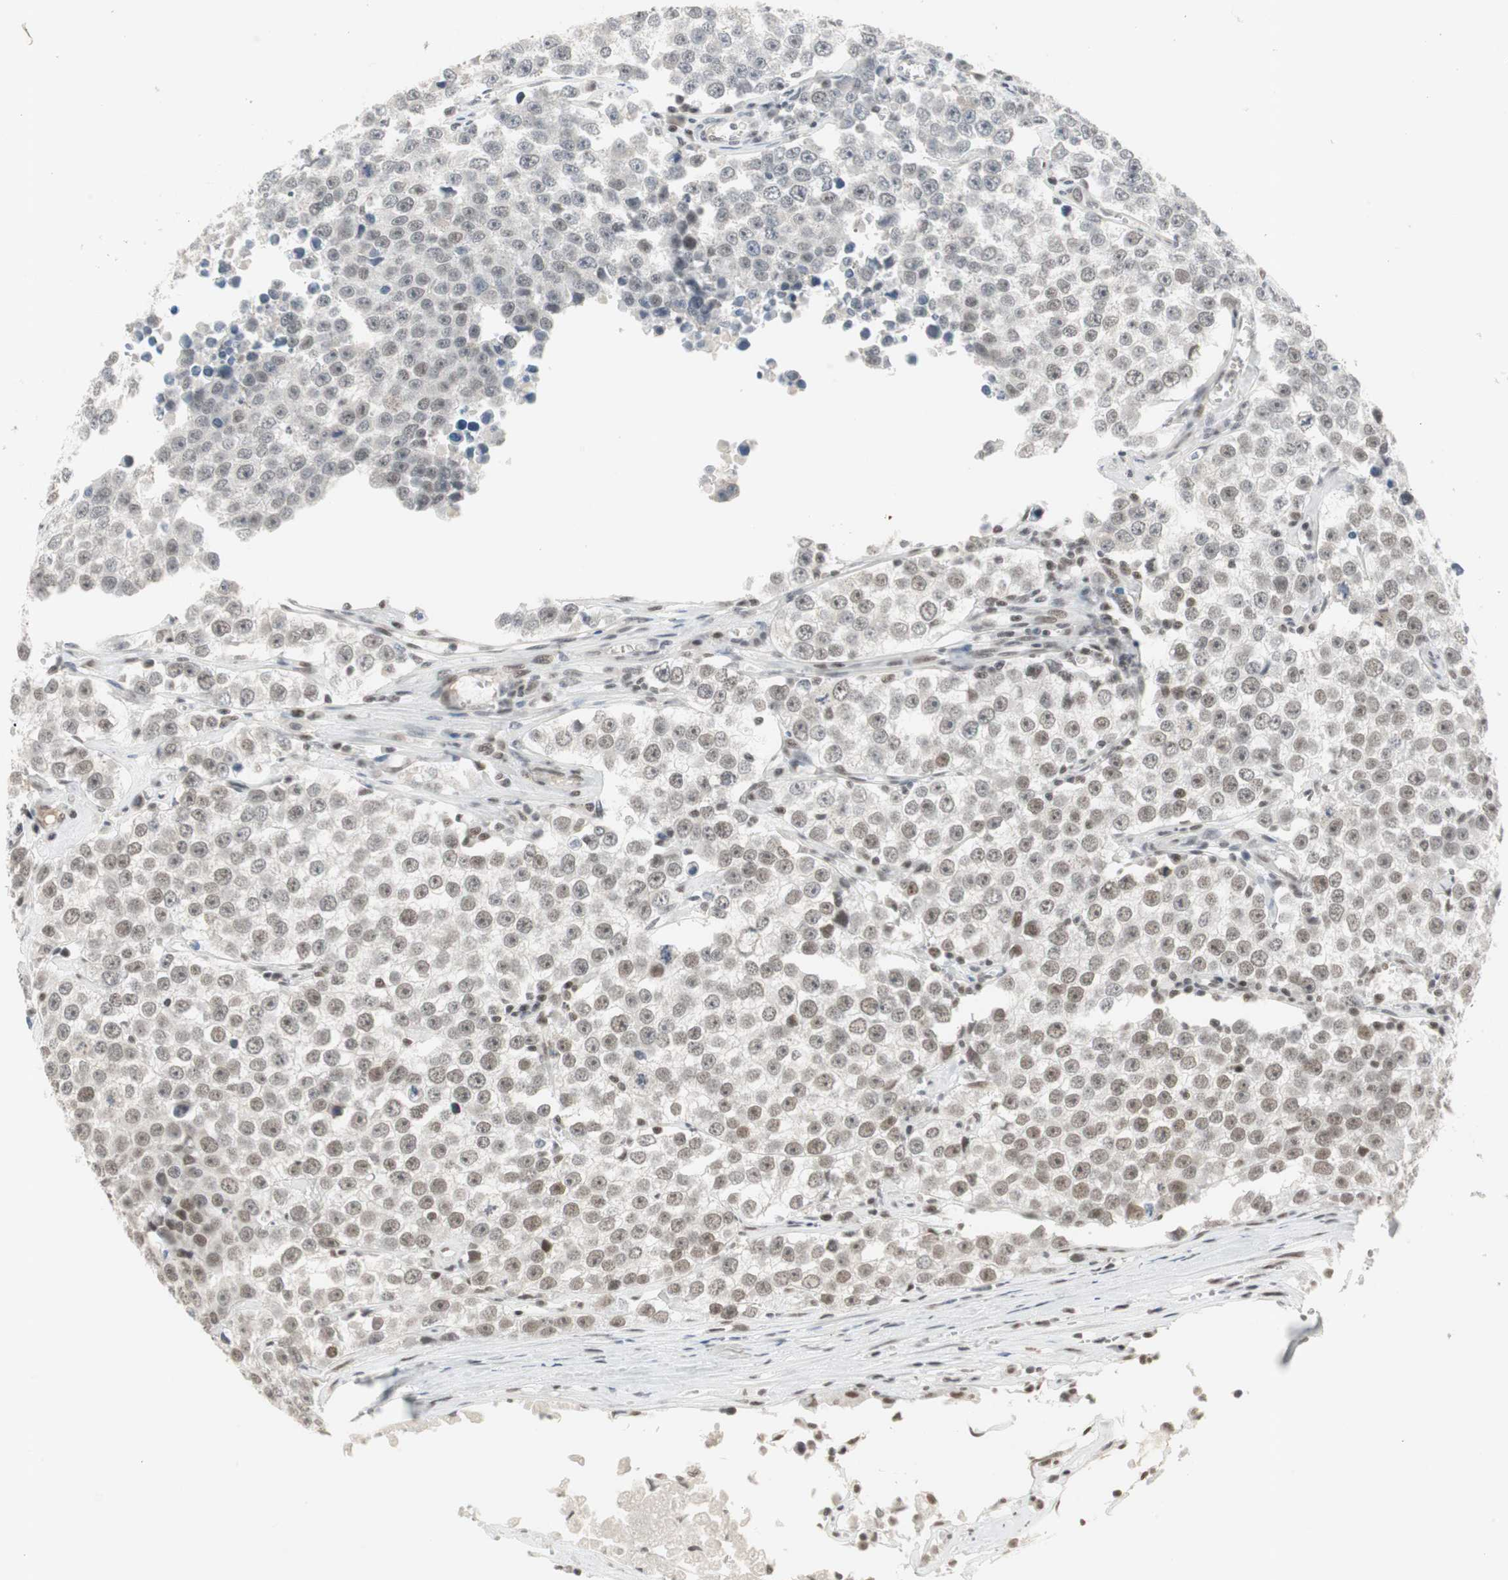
{"staining": {"intensity": "weak", "quantity": "25%-75%", "location": "nuclear"}, "tissue": "testis cancer", "cell_type": "Tumor cells", "image_type": "cancer", "snomed": [{"axis": "morphology", "description": "Seminoma, NOS"}, {"axis": "morphology", "description": "Carcinoma, Embryonal, NOS"}, {"axis": "topography", "description": "Testis"}], "caption": "About 25%-75% of tumor cells in human testis cancer (seminoma) demonstrate weak nuclear protein positivity as visualized by brown immunohistochemical staining.", "gene": "RTF1", "patient": {"sex": "male", "age": 52}}